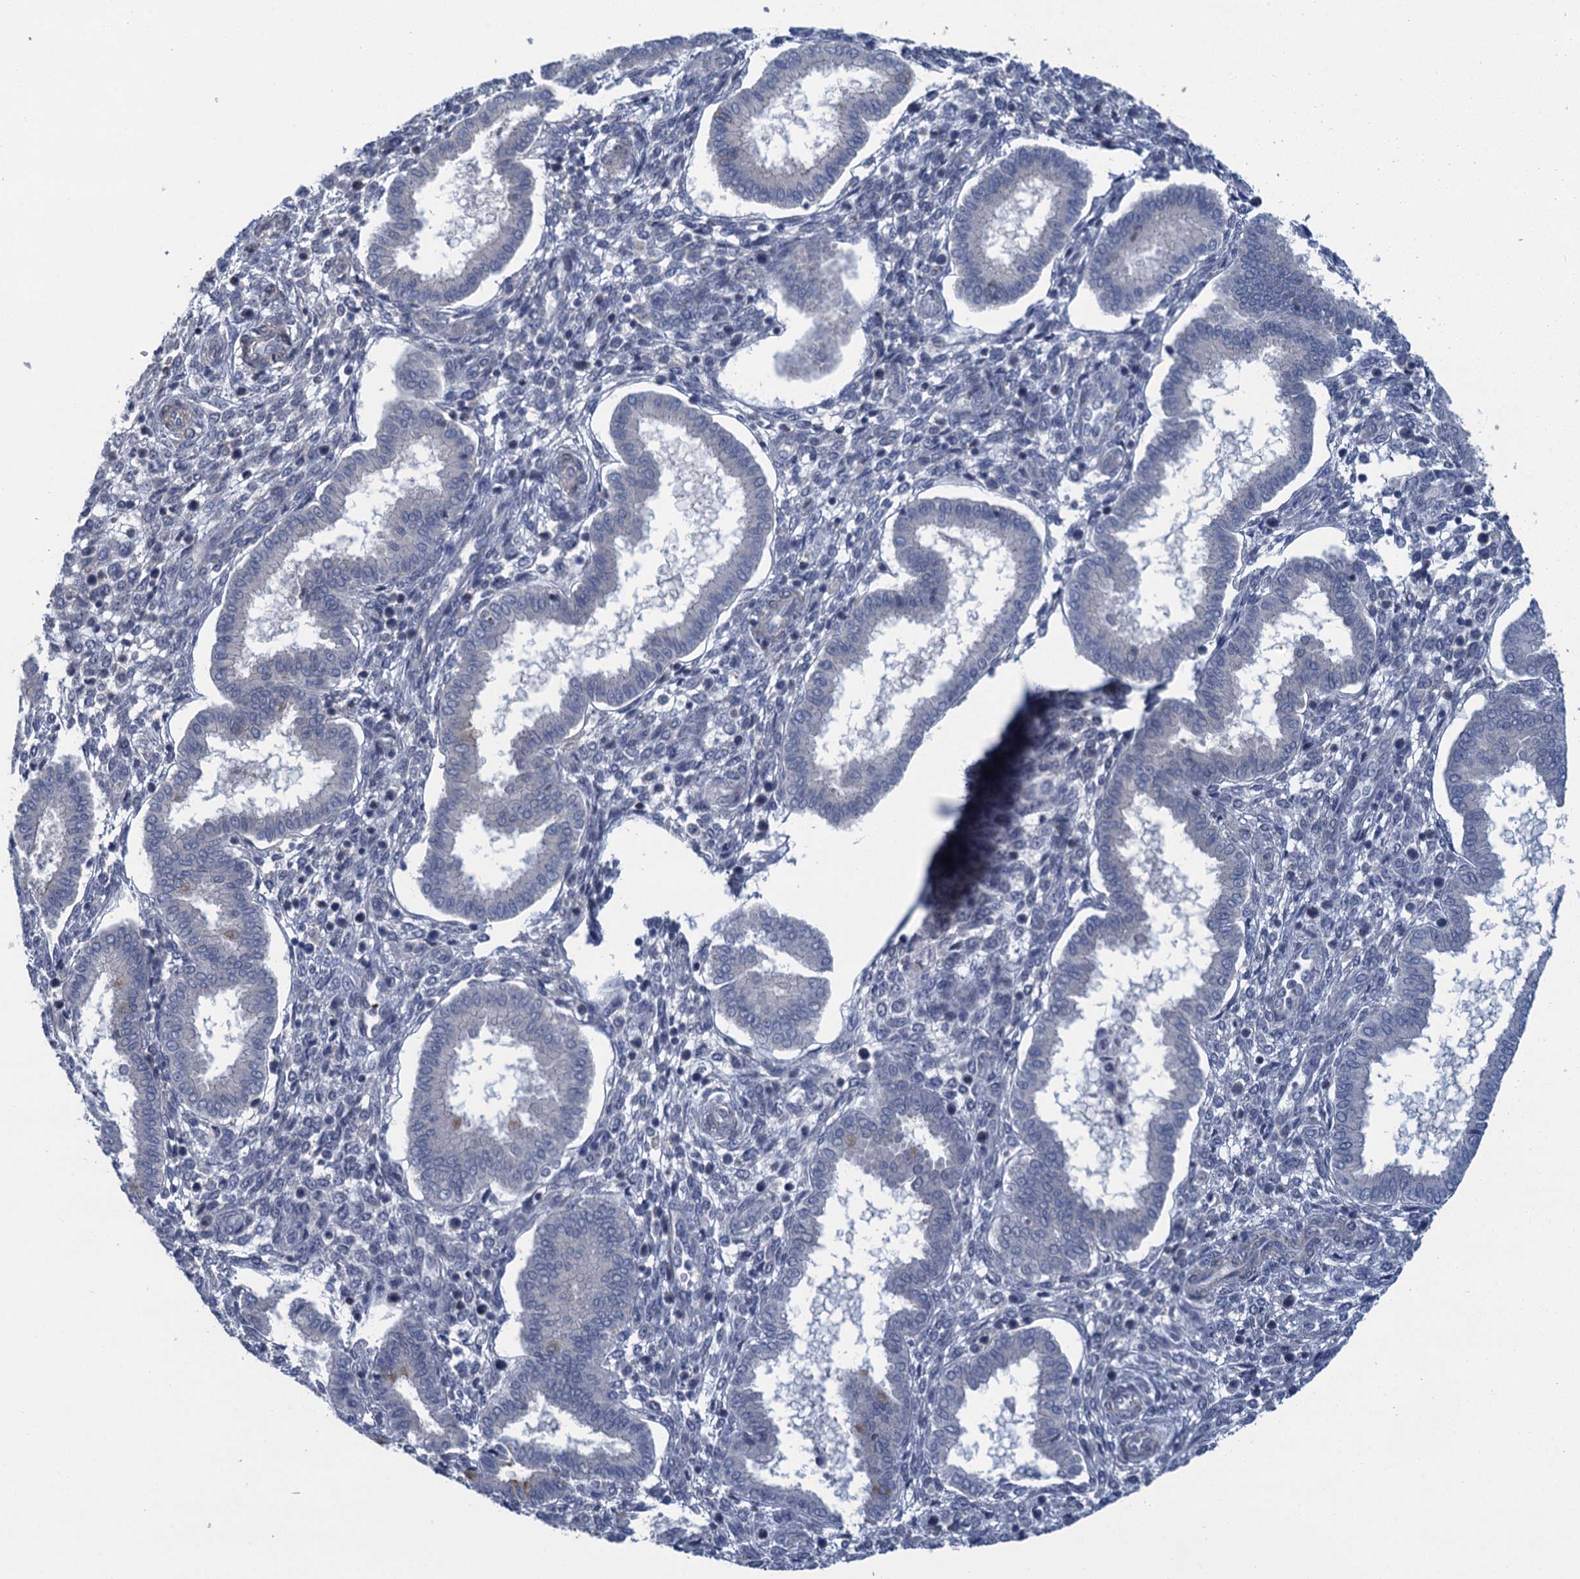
{"staining": {"intensity": "negative", "quantity": "none", "location": "none"}, "tissue": "endometrium", "cell_type": "Cells in endometrial stroma", "image_type": "normal", "snomed": [{"axis": "morphology", "description": "Normal tissue, NOS"}, {"axis": "topography", "description": "Endometrium"}], "caption": "Immunohistochemistry (IHC) of normal endometrium shows no staining in cells in endometrial stroma. Nuclei are stained in blue.", "gene": "MRFAP1", "patient": {"sex": "female", "age": 24}}